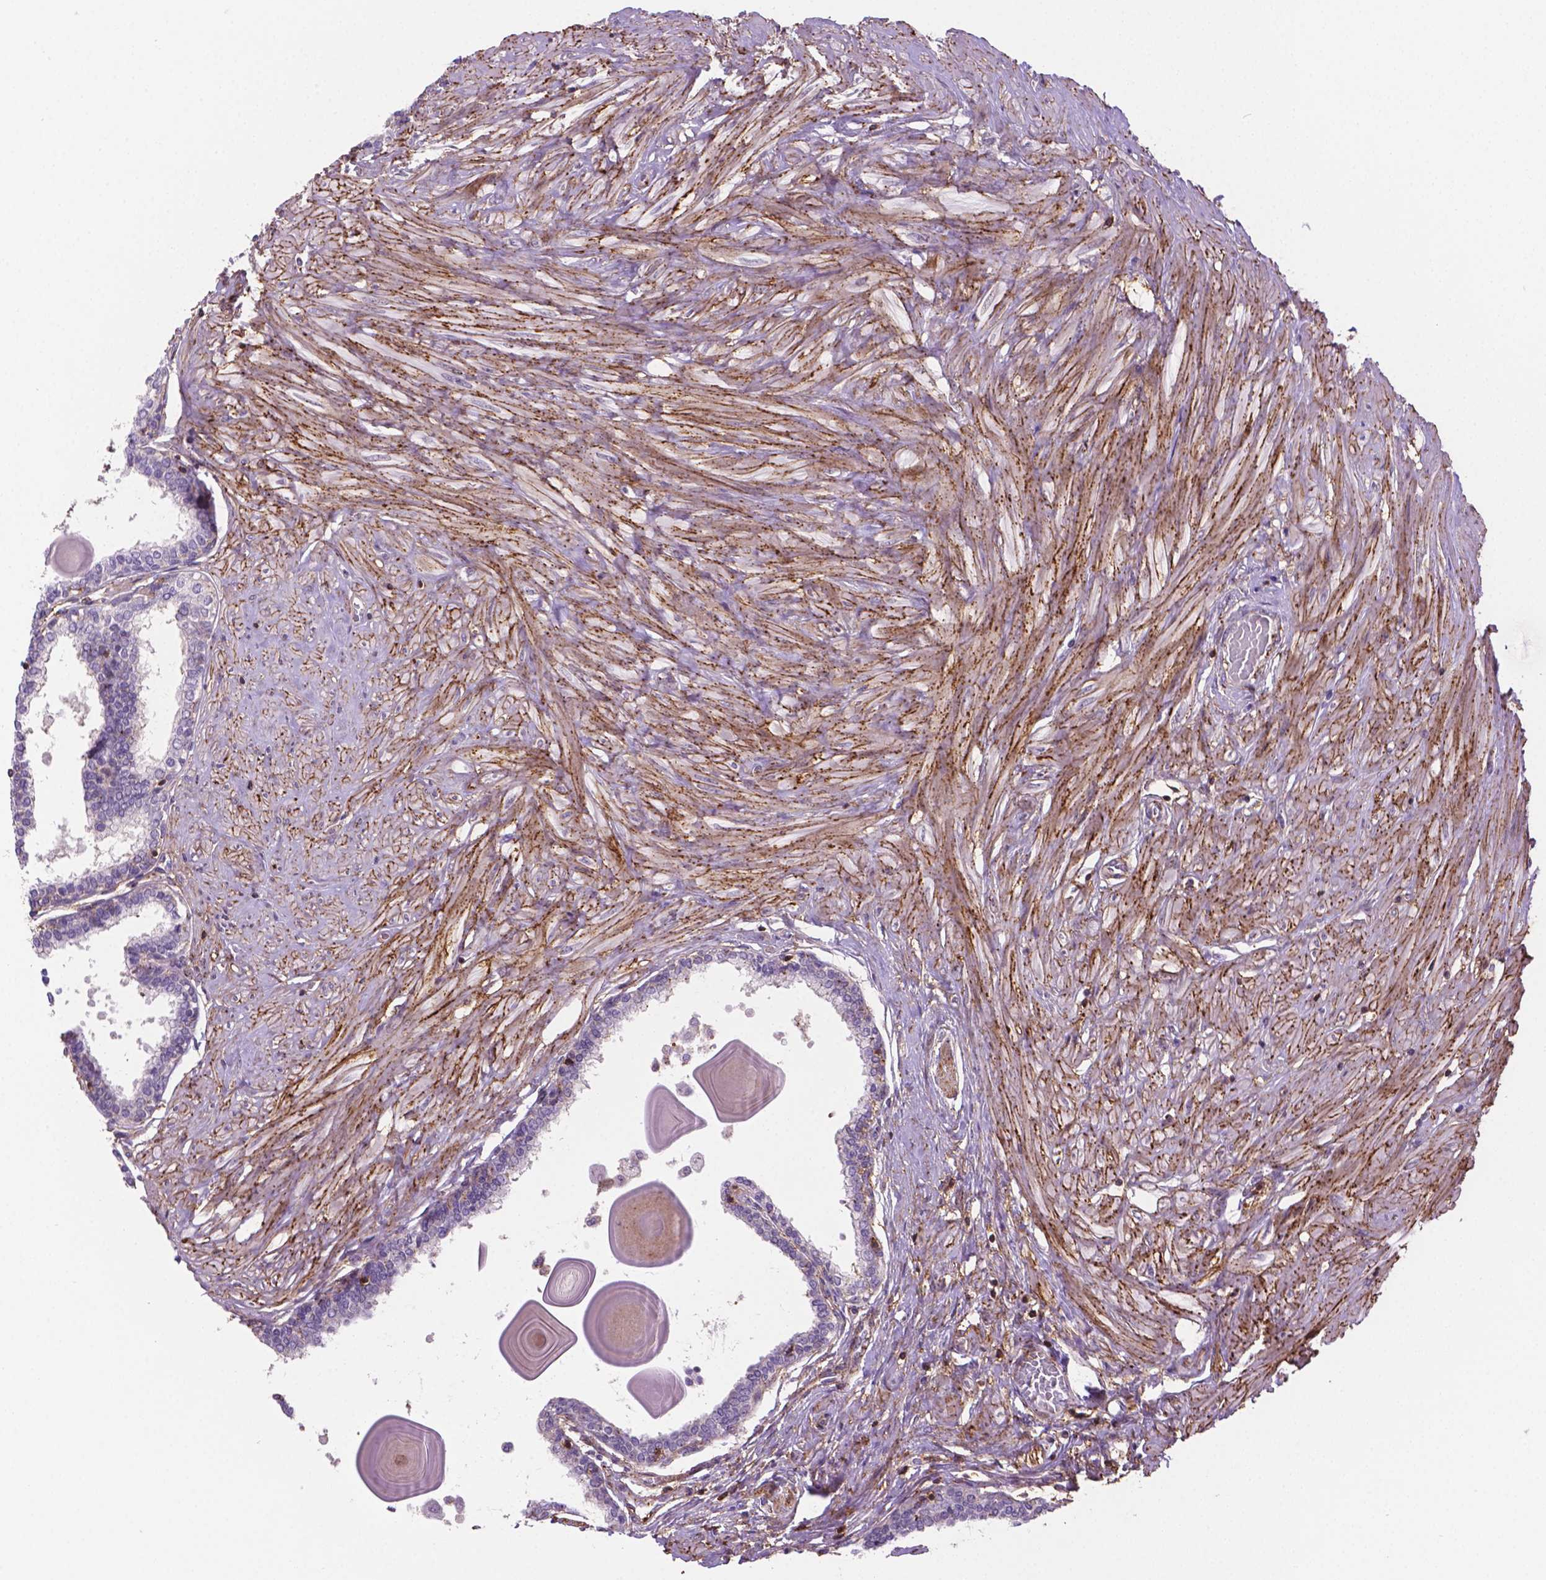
{"staining": {"intensity": "negative", "quantity": "none", "location": "none"}, "tissue": "prostate", "cell_type": "Glandular cells", "image_type": "normal", "snomed": [{"axis": "morphology", "description": "Normal tissue, NOS"}, {"axis": "topography", "description": "Prostate"}], "caption": "DAB immunohistochemical staining of unremarkable human prostate displays no significant staining in glandular cells.", "gene": "ACAD10", "patient": {"sex": "male", "age": 55}}